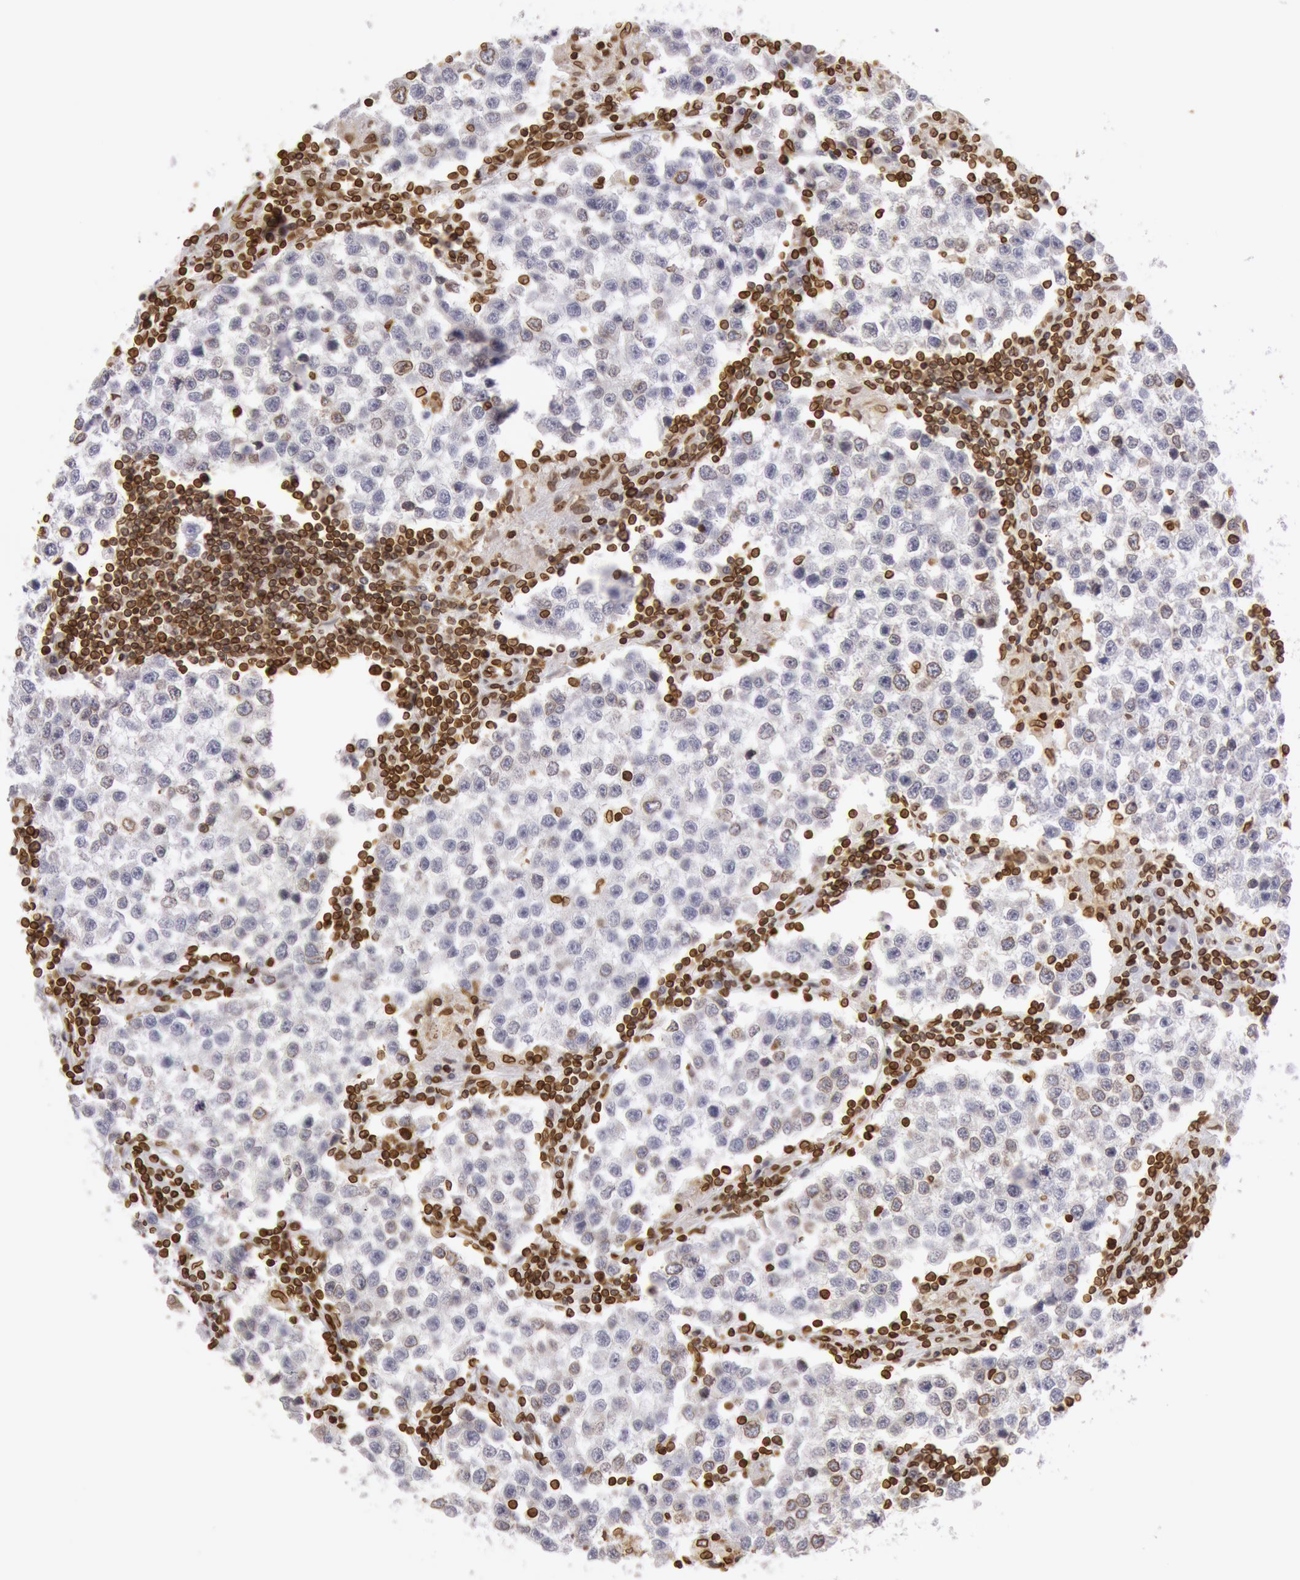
{"staining": {"intensity": "moderate", "quantity": "<25%", "location": "cytoplasmic/membranous,nuclear"}, "tissue": "testis cancer", "cell_type": "Tumor cells", "image_type": "cancer", "snomed": [{"axis": "morphology", "description": "Seminoma, NOS"}, {"axis": "topography", "description": "Testis"}], "caption": "Immunohistochemical staining of human testis cancer (seminoma) reveals low levels of moderate cytoplasmic/membranous and nuclear protein staining in approximately <25% of tumor cells.", "gene": "SUN2", "patient": {"sex": "male", "age": 36}}